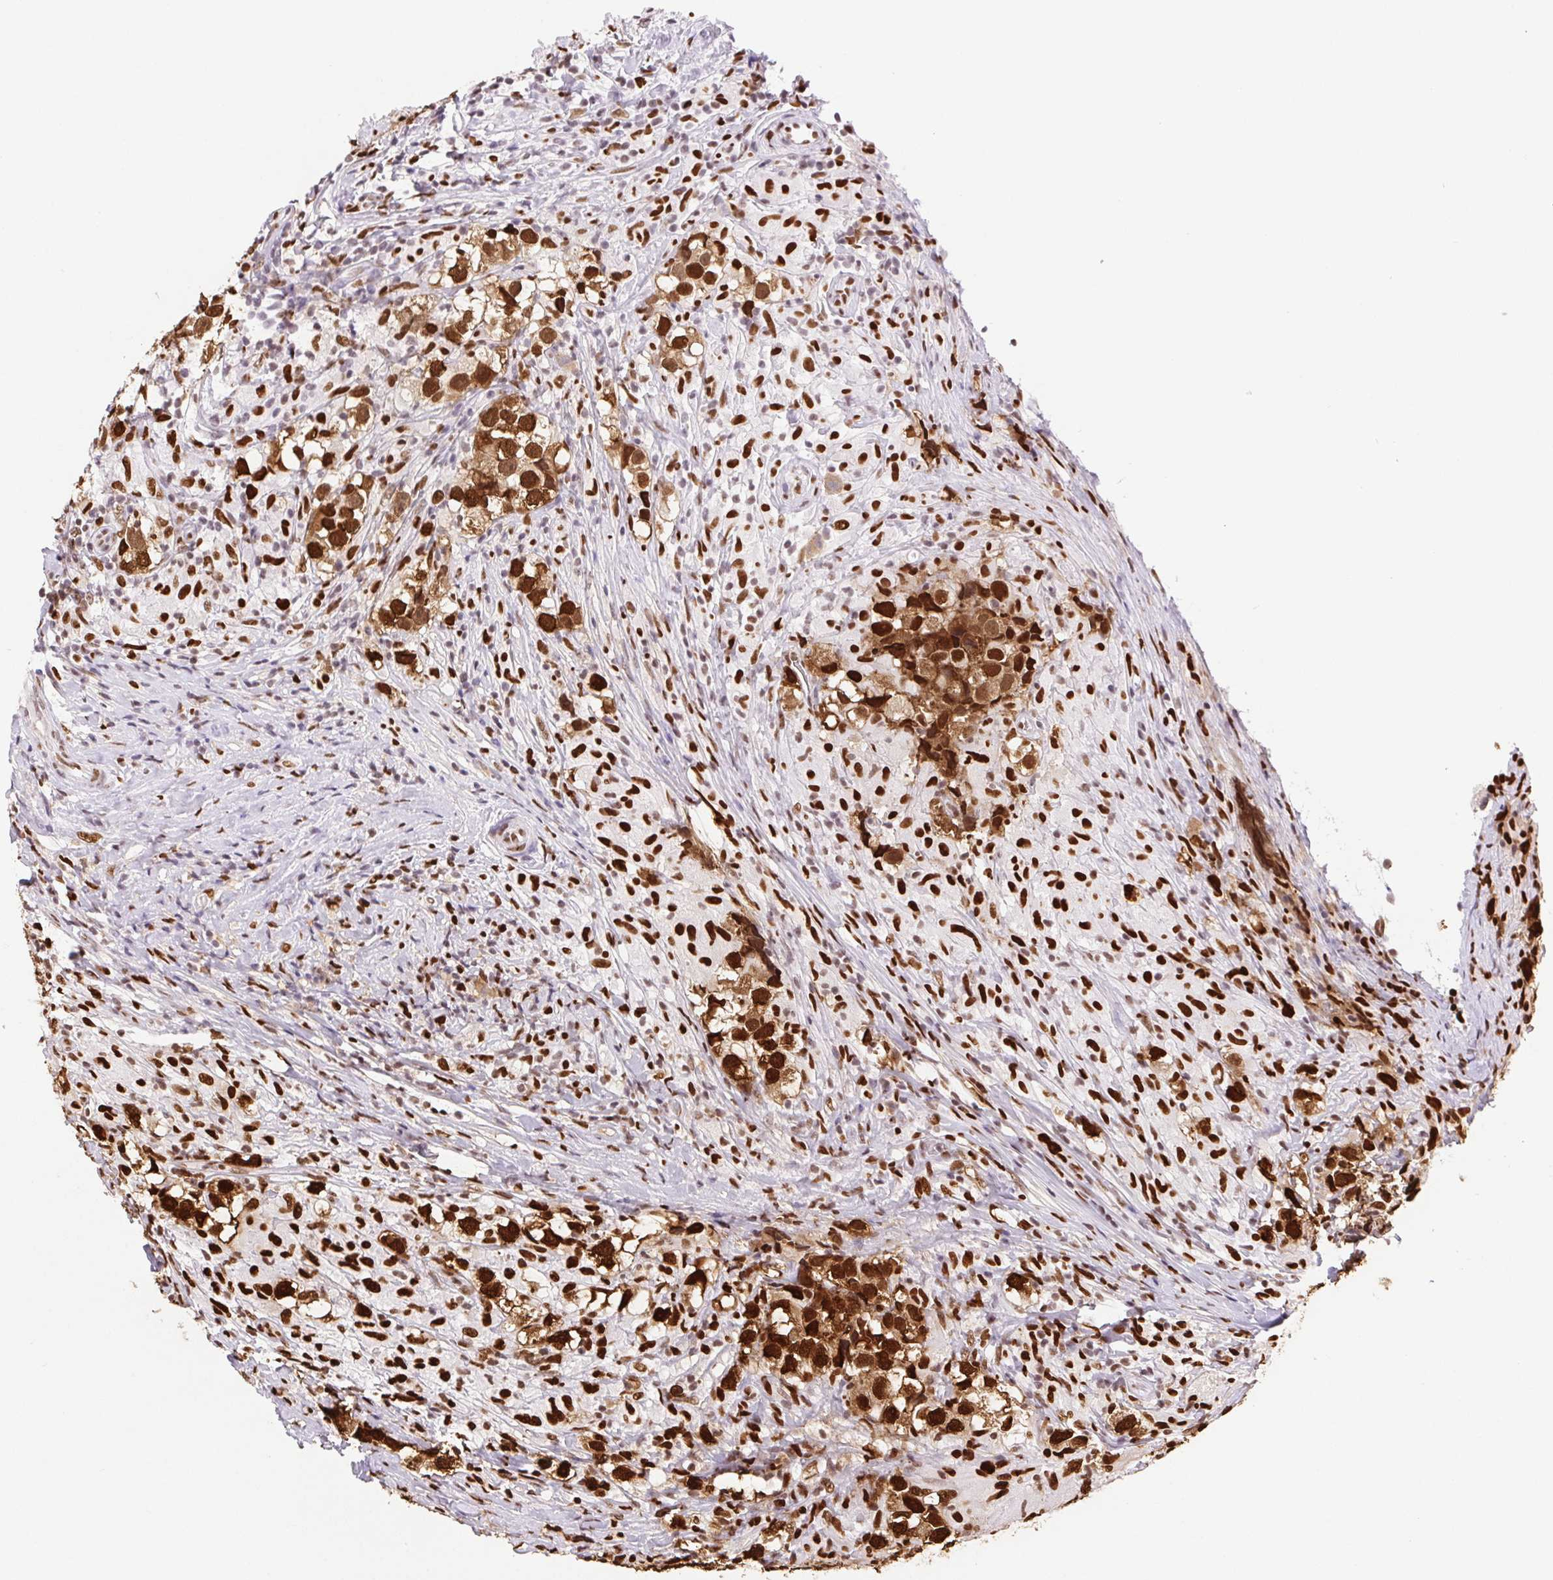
{"staining": {"intensity": "strong", "quantity": ">75%", "location": "nuclear"}, "tissue": "testis cancer", "cell_type": "Tumor cells", "image_type": "cancer", "snomed": [{"axis": "morphology", "description": "Seminoma, NOS"}, {"axis": "topography", "description": "Testis"}], "caption": "The immunohistochemical stain labels strong nuclear staining in tumor cells of seminoma (testis) tissue.", "gene": "SET", "patient": {"sex": "male", "age": 46}}